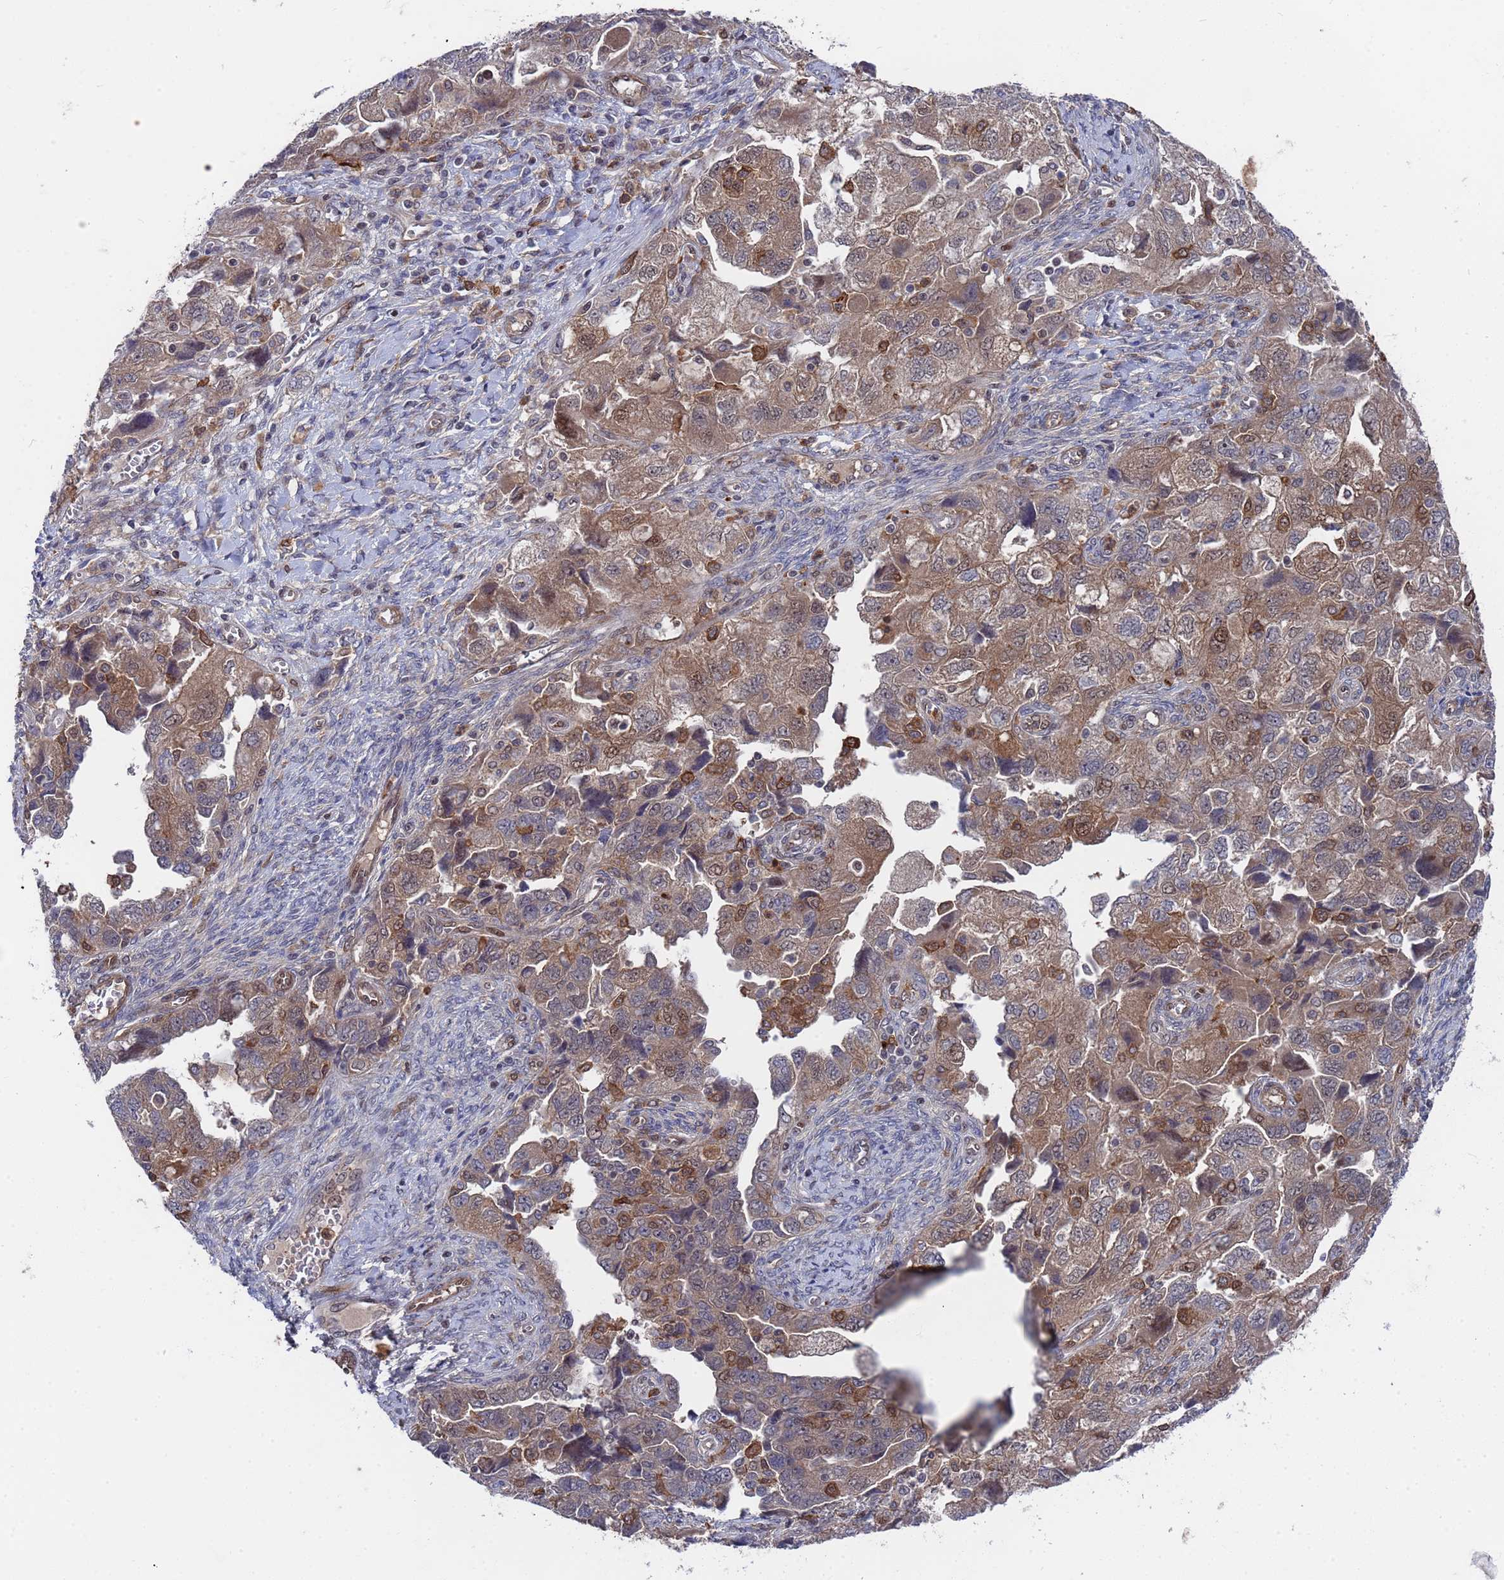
{"staining": {"intensity": "moderate", "quantity": "25%-75%", "location": "cytoplasmic/membranous,nuclear"}, "tissue": "ovarian cancer", "cell_type": "Tumor cells", "image_type": "cancer", "snomed": [{"axis": "morphology", "description": "Carcinoma, NOS"}, {"axis": "morphology", "description": "Cystadenocarcinoma, serous, NOS"}, {"axis": "topography", "description": "Ovary"}], "caption": "Ovarian serous cystadenocarcinoma stained with immunohistochemistry (IHC) shows moderate cytoplasmic/membranous and nuclear positivity in approximately 25%-75% of tumor cells.", "gene": "TMBIM6", "patient": {"sex": "female", "age": 69}}